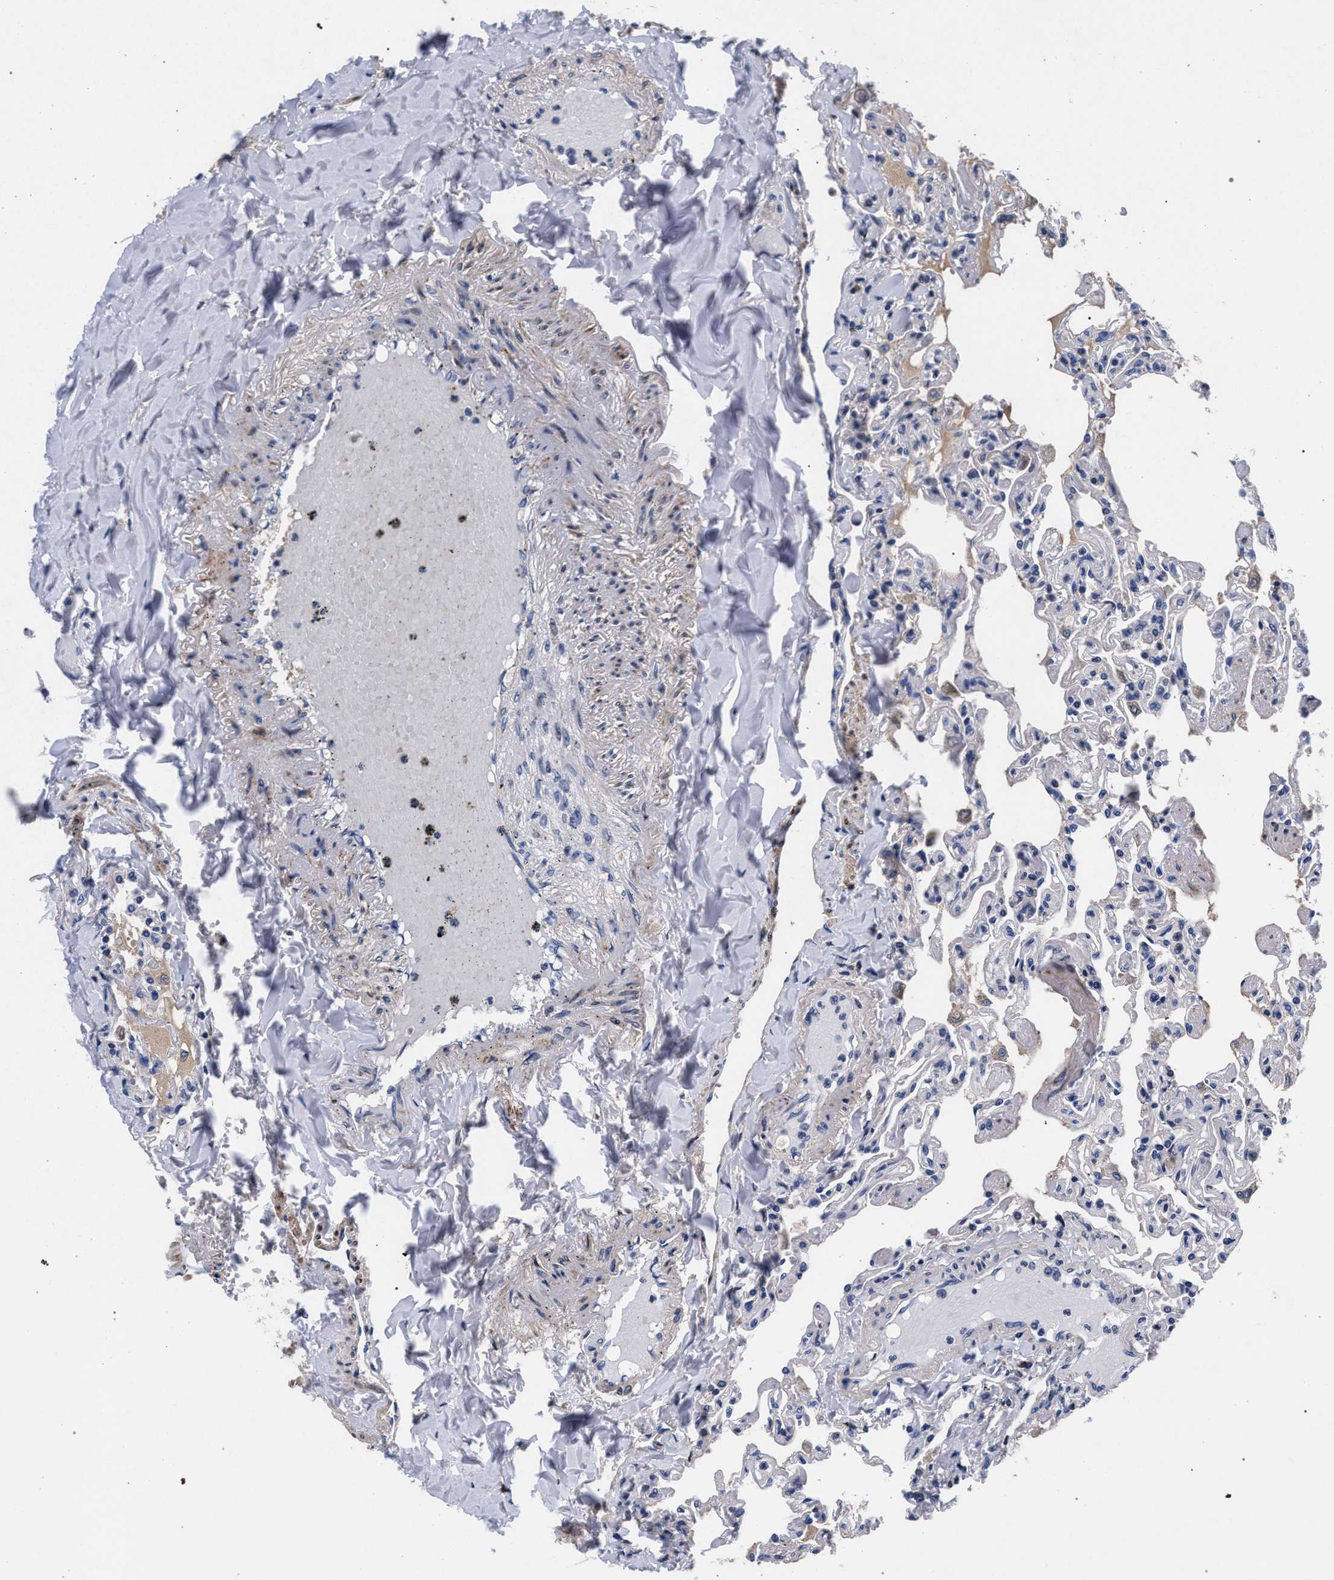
{"staining": {"intensity": "negative", "quantity": "none", "location": "none"}, "tissue": "lung", "cell_type": "Alveolar cells", "image_type": "normal", "snomed": [{"axis": "morphology", "description": "Normal tissue, NOS"}, {"axis": "topography", "description": "Lung"}], "caption": "A high-resolution micrograph shows IHC staining of benign lung, which demonstrates no significant expression in alveolar cells.", "gene": "ACOX1", "patient": {"sex": "male", "age": 21}}